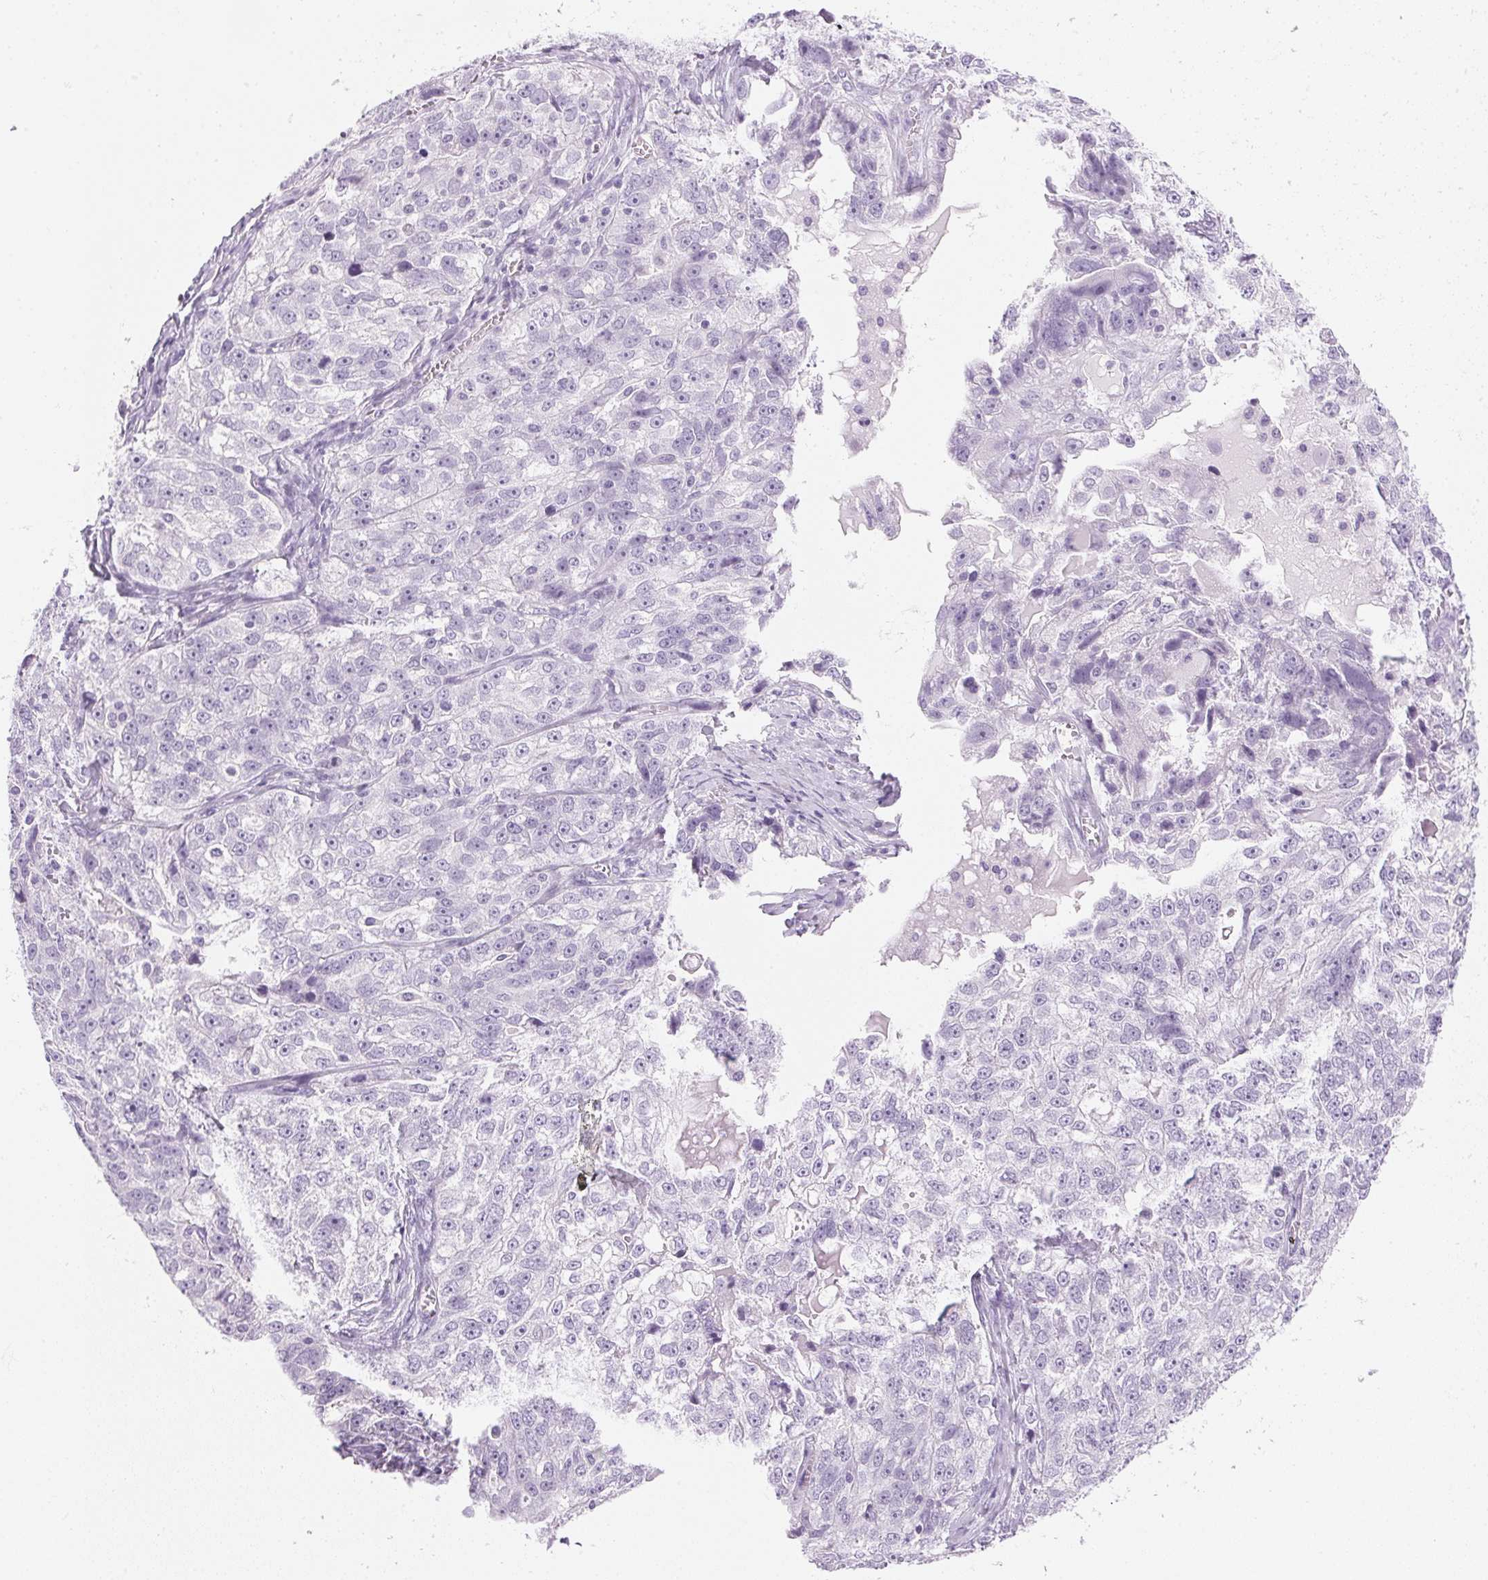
{"staining": {"intensity": "negative", "quantity": "none", "location": "none"}, "tissue": "ovarian cancer", "cell_type": "Tumor cells", "image_type": "cancer", "snomed": [{"axis": "morphology", "description": "Cystadenocarcinoma, serous, NOS"}, {"axis": "topography", "description": "Ovary"}], "caption": "The image demonstrates no significant expression in tumor cells of serous cystadenocarcinoma (ovarian).", "gene": "IGFBP1", "patient": {"sex": "female", "age": 51}}